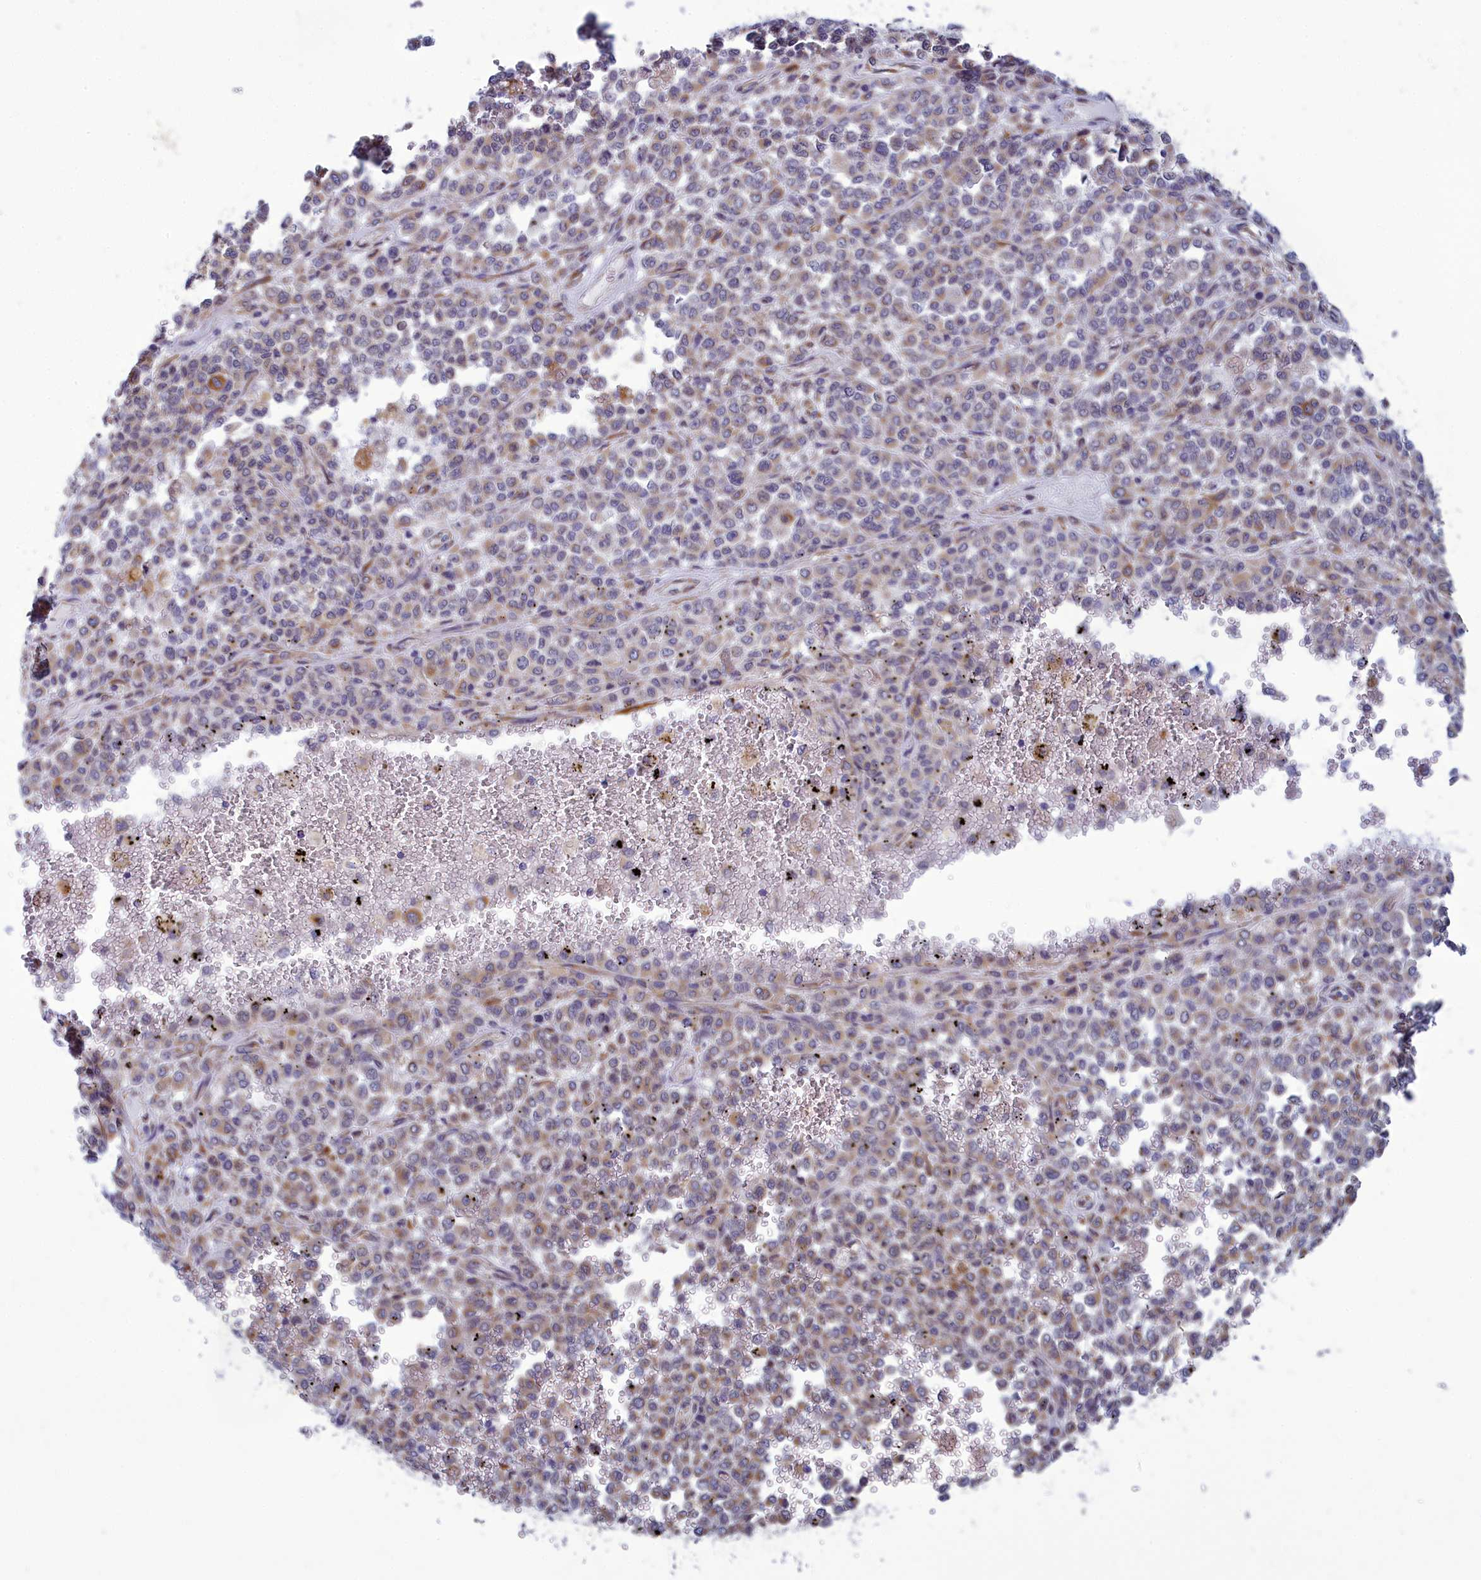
{"staining": {"intensity": "weak", "quantity": "25%-75%", "location": "cytoplasmic/membranous"}, "tissue": "melanoma", "cell_type": "Tumor cells", "image_type": "cancer", "snomed": [{"axis": "morphology", "description": "Malignant melanoma, Metastatic site"}, {"axis": "topography", "description": "Pancreas"}], "caption": "A low amount of weak cytoplasmic/membranous staining is present in approximately 25%-75% of tumor cells in melanoma tissue. The staining was performed using DAB to visualize the protein expression in brown, while the nuclei were stained in blue with hematoxylin (Magnification: 20x).", "gene": "CENATAC", "patient": {"sex": "female", "age": 30}}